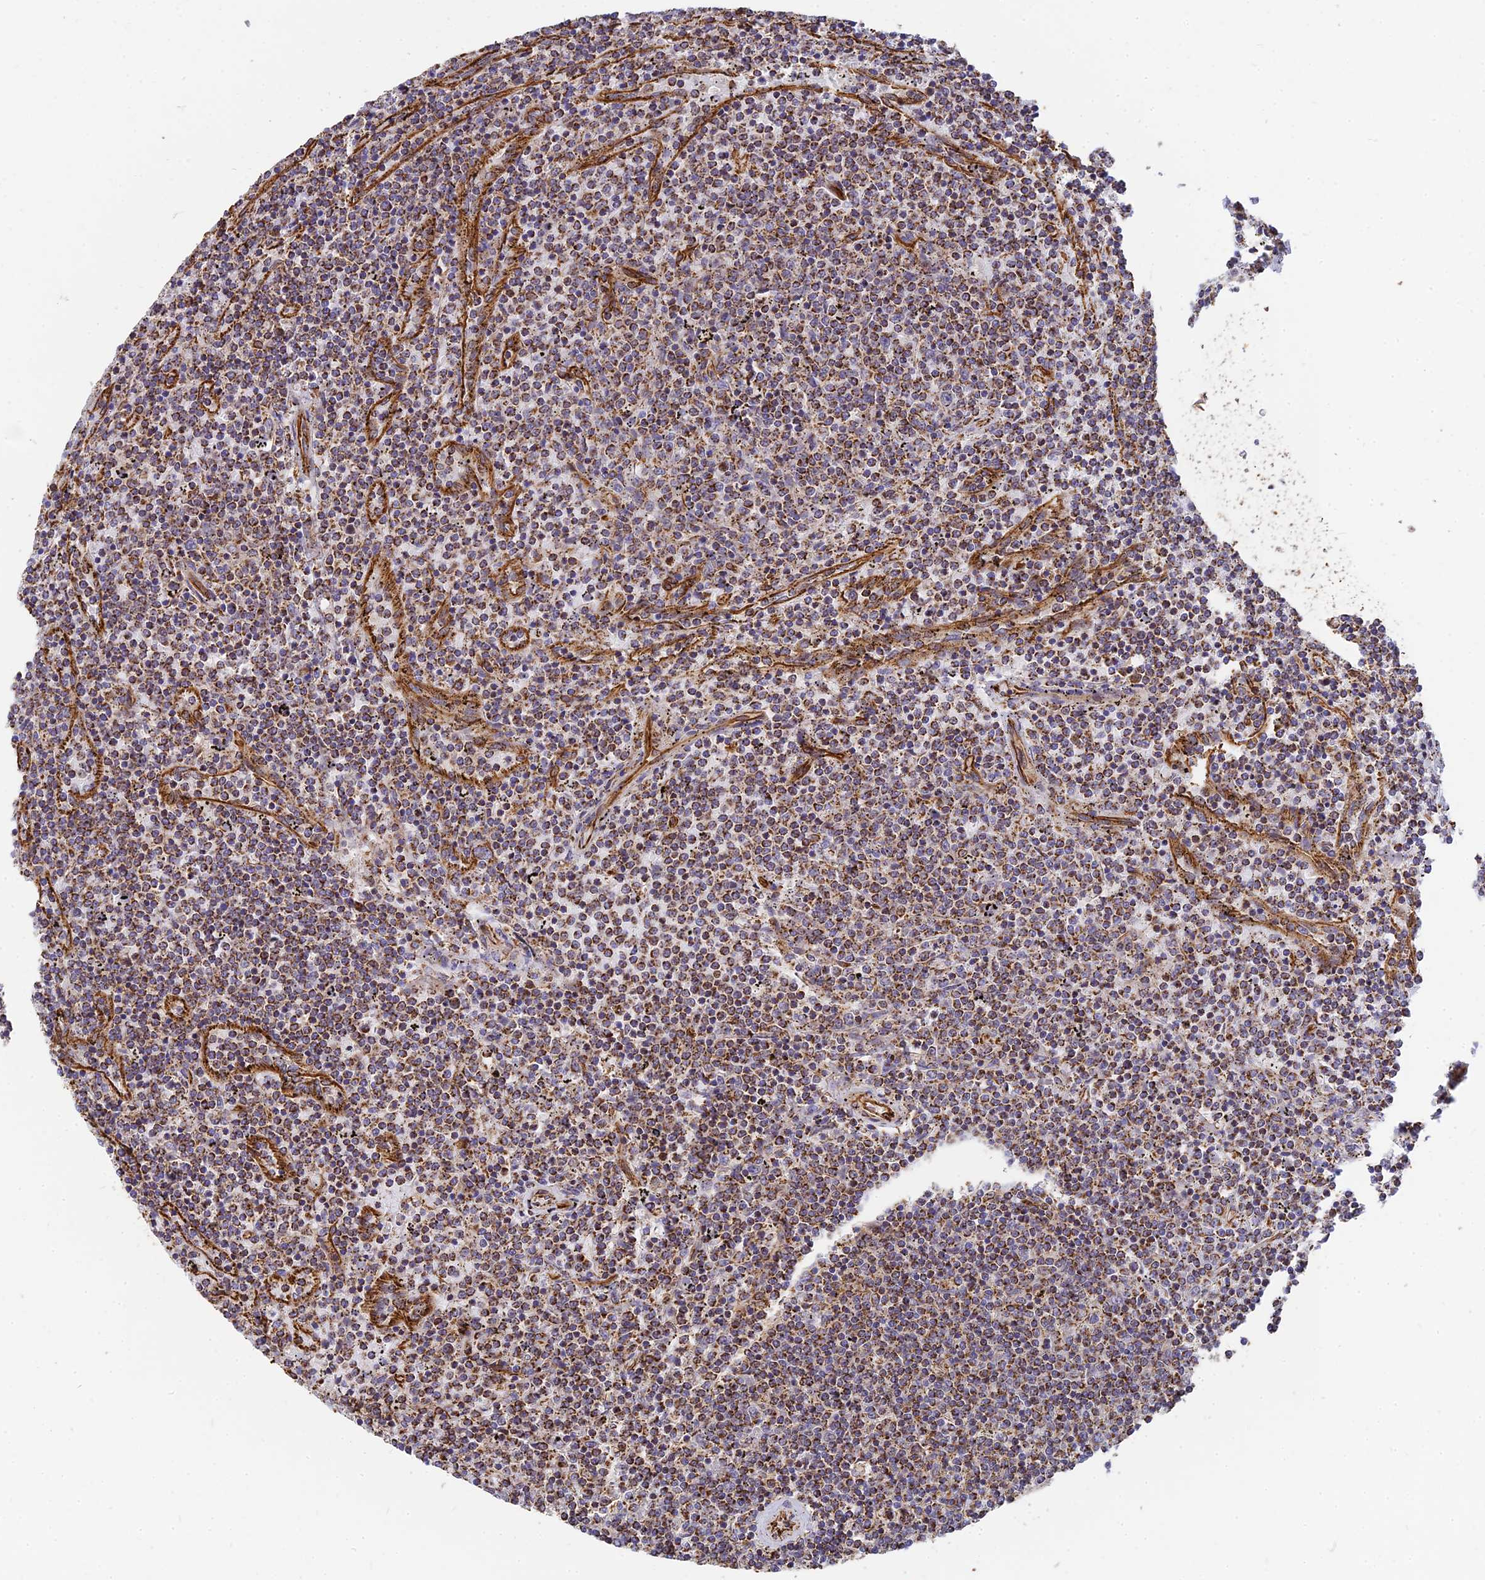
{"staining": {"intensity": "moderate", "quantity": "25%-75%", "location": "cytoplasmic/membranous"}, "tissue": "lymphoma", "cell_type": "Tumor cells", "image_type": "cancer", "snomed": [{"axis": "morphology", "description": "Malignant lymphoma, non-Hodgkin's type, Low grade"}, {"axis": "topography", "description": "Spleen"}], "caption": "Low-grade malignant lymphoma, non-Hodgkin's type tissue exhibits moderate cytoplasmic/membranous expression in about 25%-75% of tumor cells Immunohistochemistry (ihc) stains the protein in brown and the nuclei are stained blue.", "gene": "DSTYK", "patient": {"sex": "female", "age": 50}}